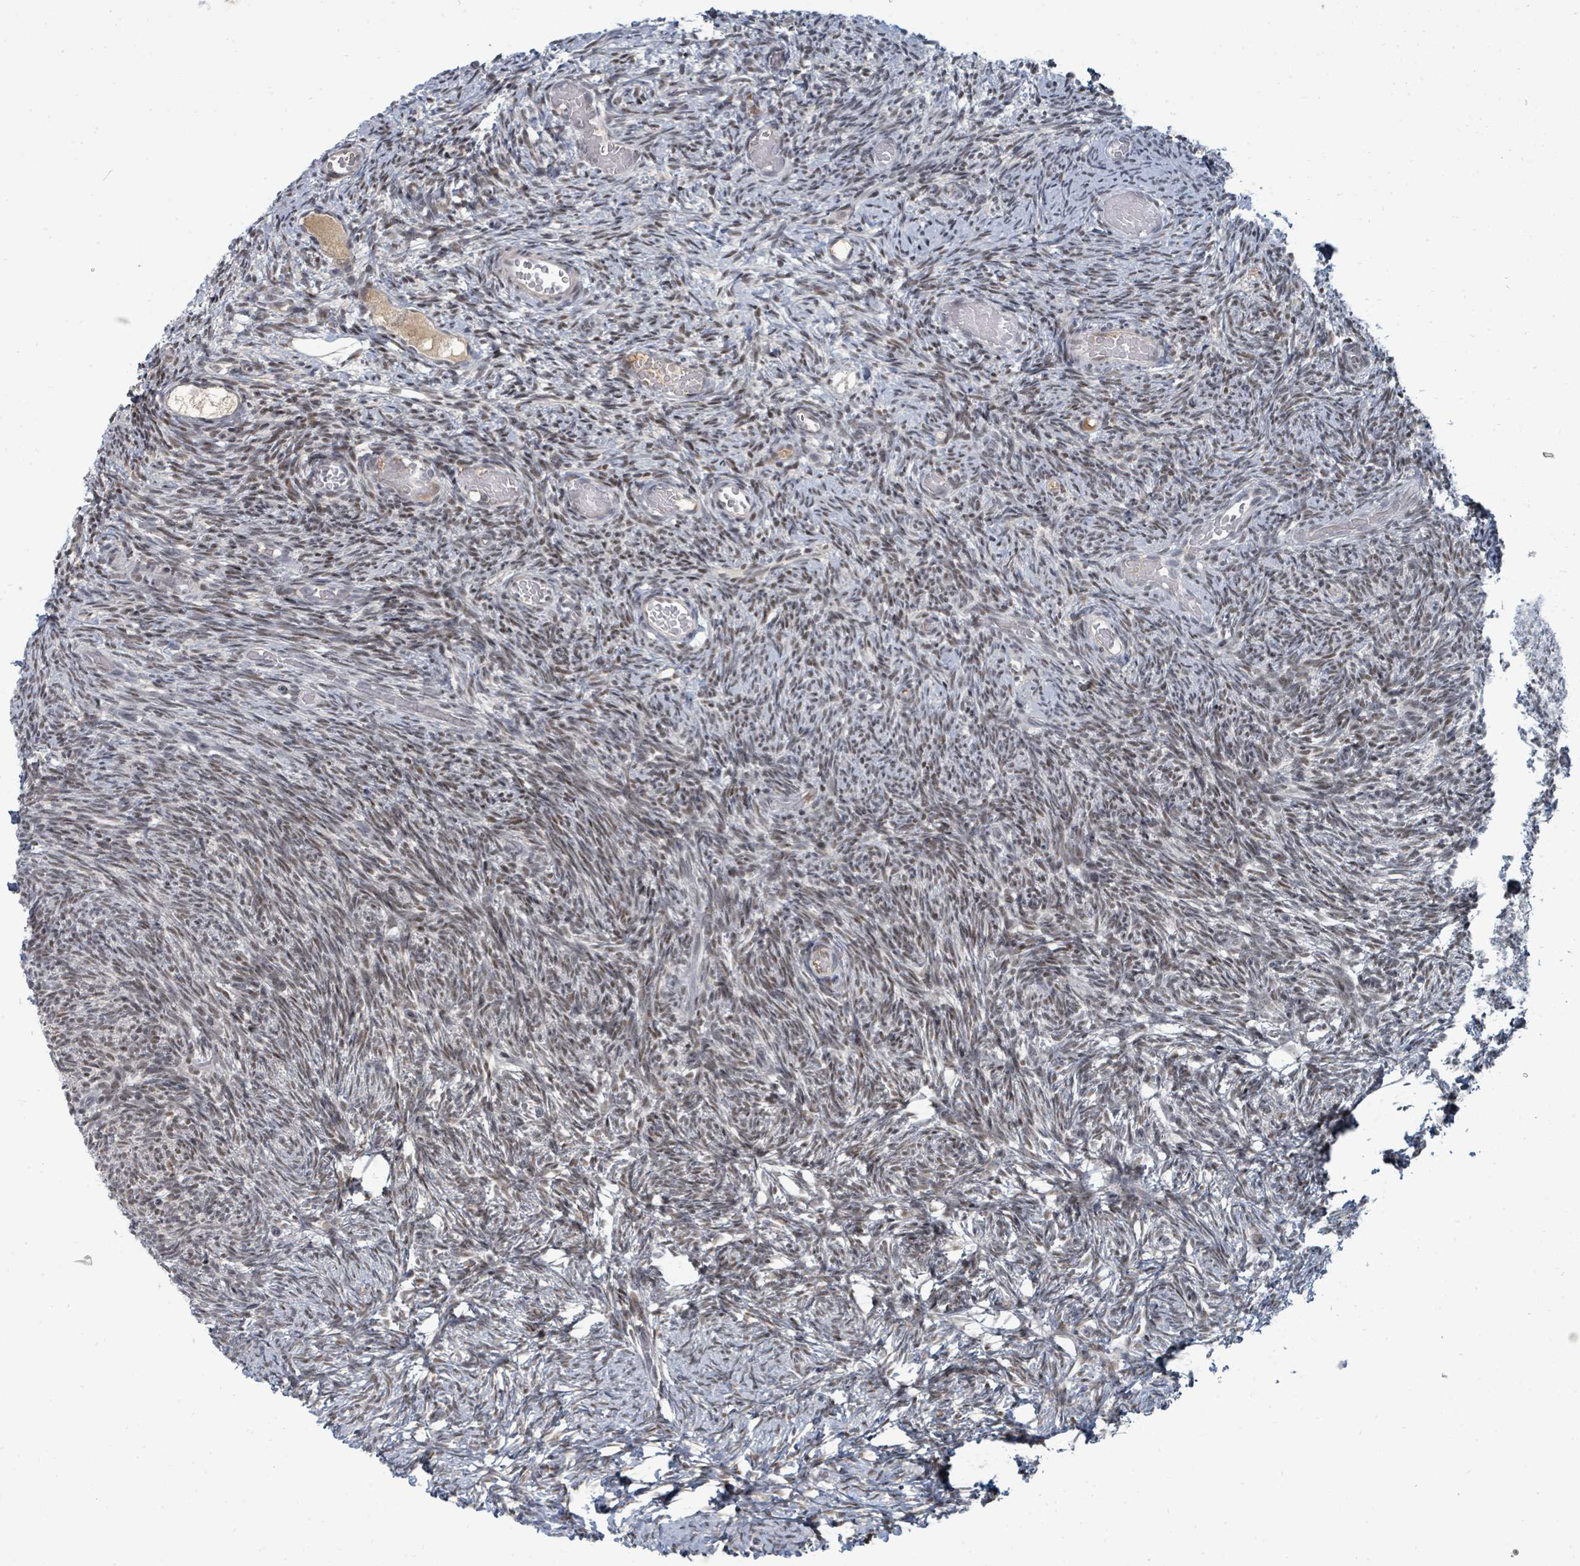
{"staining": {"intensity": "weak", "quantity": ">75%", "location": "nuclear"}, "tissue": "ovary", "cell_type": "Follicle cells", "image_type": "normal", "snomed": [{"axis": "morphology", "description": "Normal tissue, NOS"}, {"axis": "topography", "description": "Ovary"}], "caption": "Approximately >75% of follicle cells in benign ovary exhibit weak nuclear protein positivity as visualized by brown immunohistochemical staining.", "gene": "UCK1", "patient": {"sex": "female", "age": 39}}